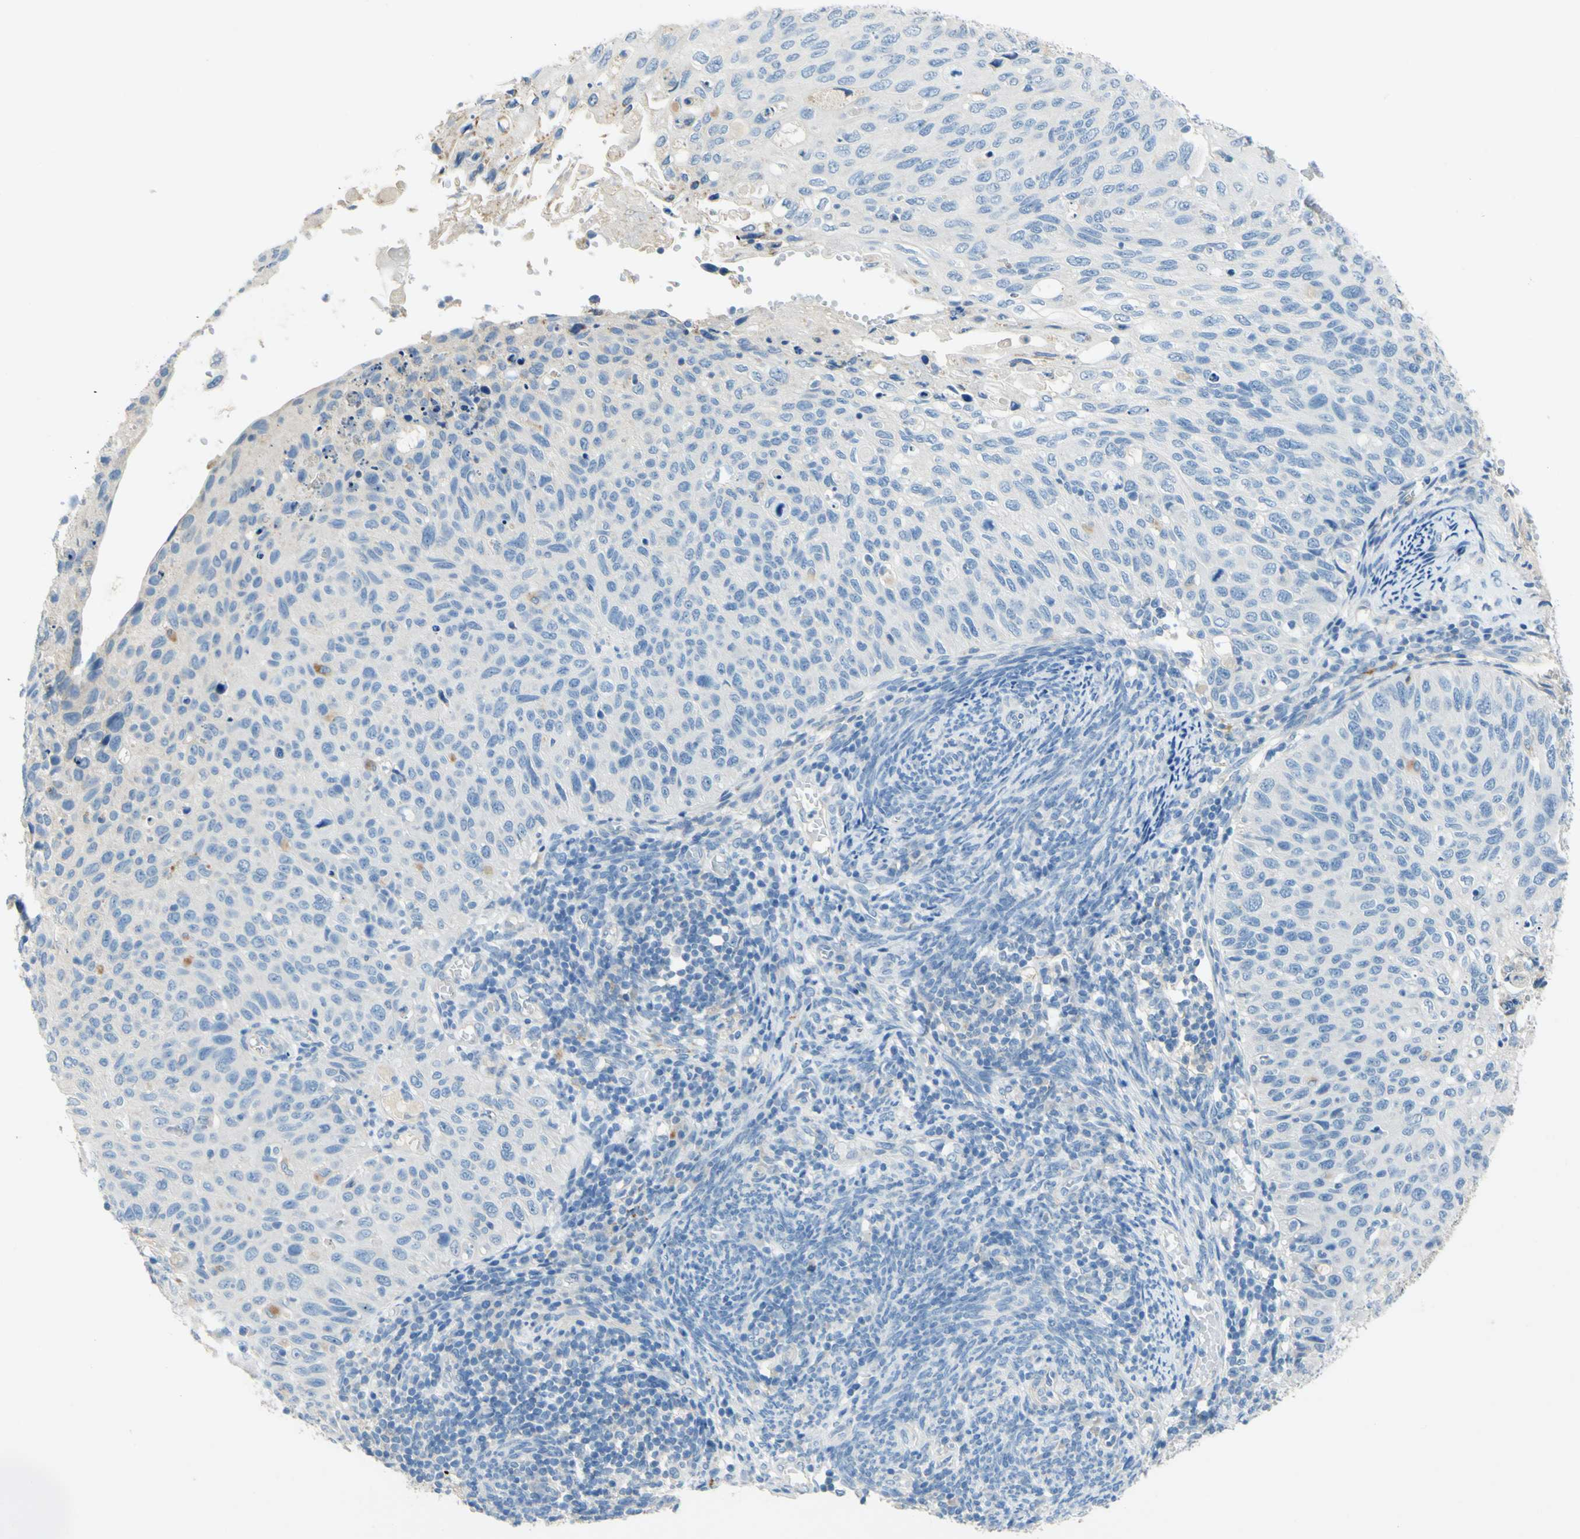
{"staining": {"intensity": "negative", "quantity": "none", "location": "none"}, "tissue": "cervical cancer", "cell_type": "Tumor cells", "image_type": "cancer", "snomed": [{"axis": "morphology", "description": "Squamous cell carcinoma, NOS"}, {"axis": "topography", "description": "Cervix"}], "caption": "Squamous cell carcinoma (cervical) was stained to show a protein in brown. There is no significant staining in tumor cells. (DAB (3,3'-diaminobenzidine) immunohistochemistry (IHC), high magnification).", "gene": "CDH10", "patient": {"sex": "female", "age": 70}}